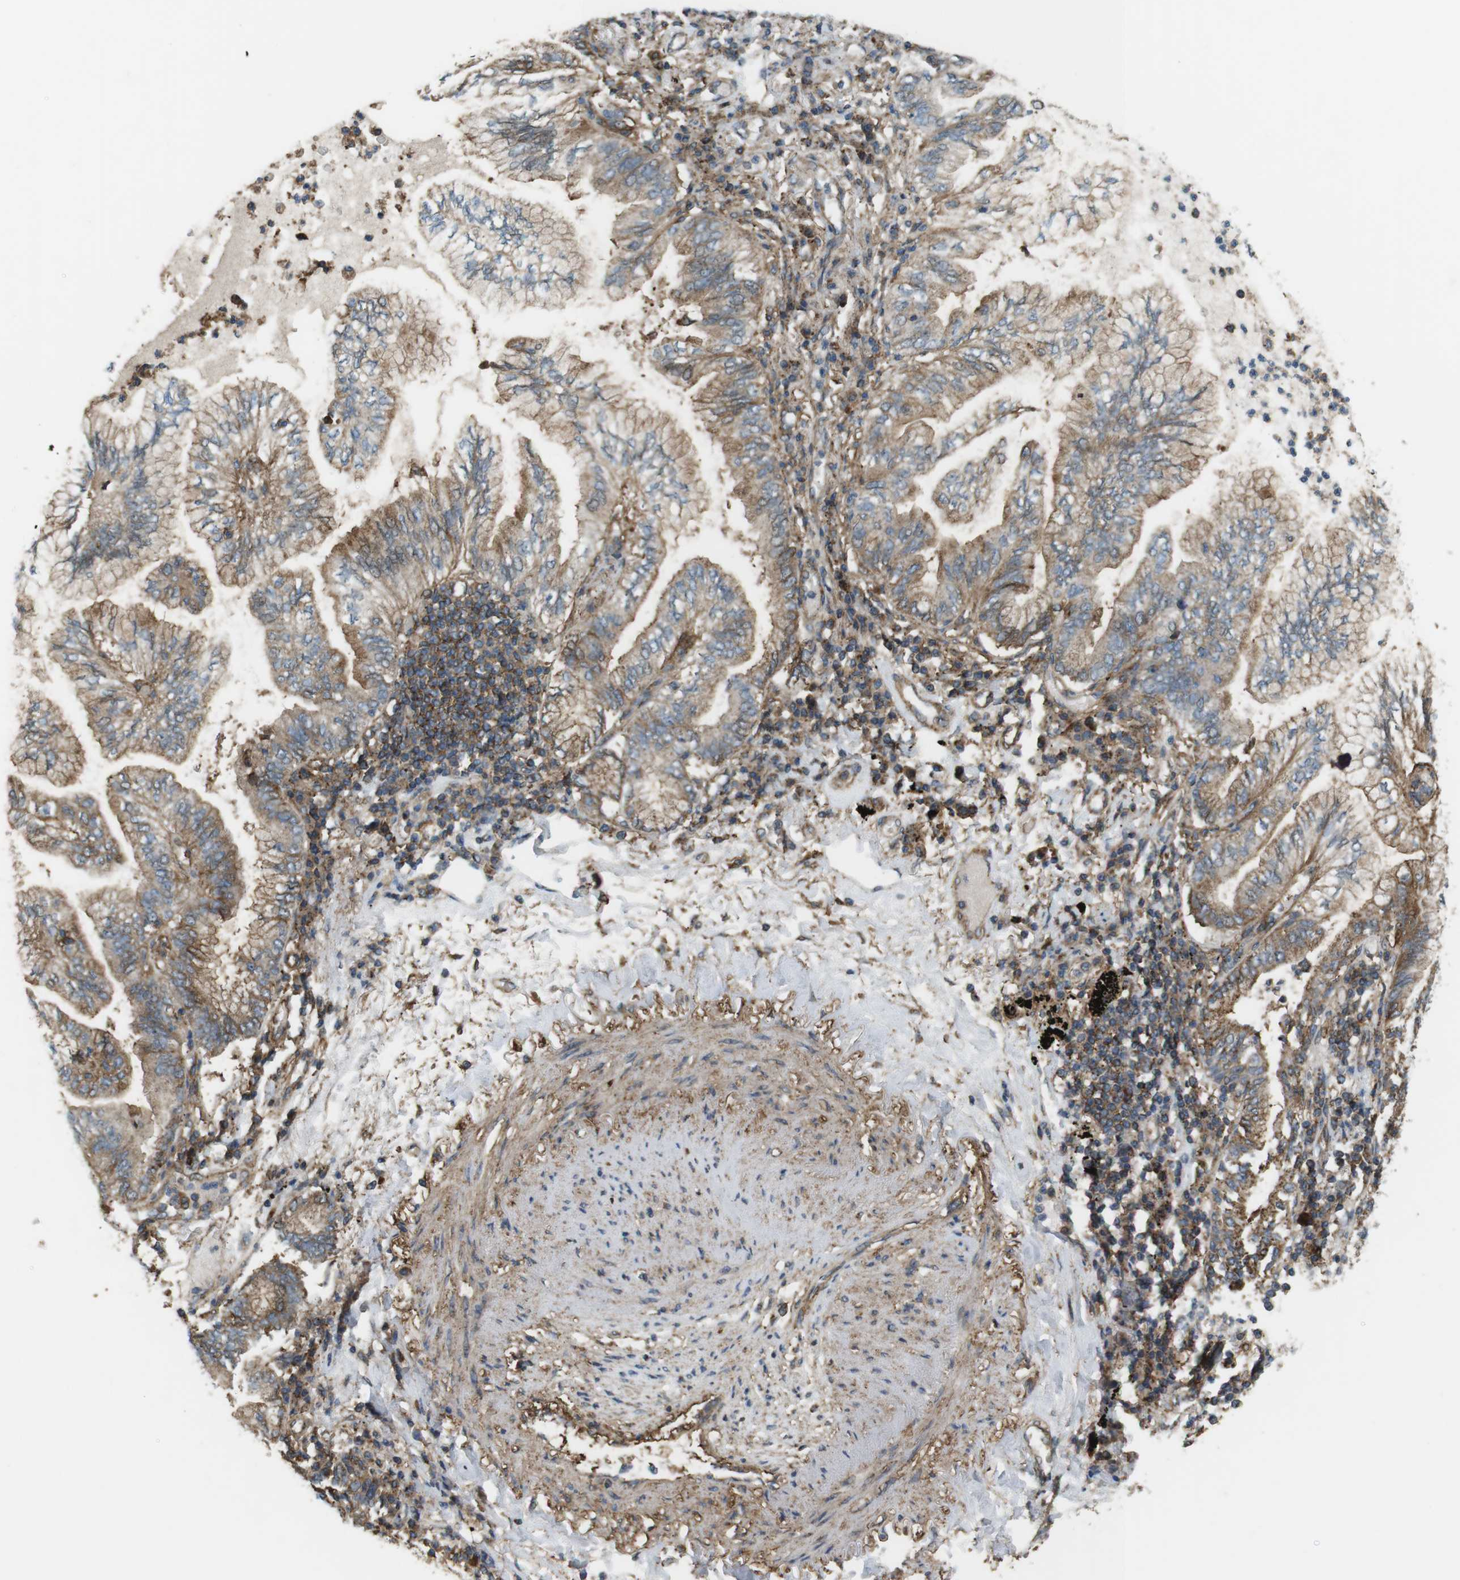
{"staining": {"intensity": "moderate", "quantity": ">75%", "location": "cytoplasmic/membranous"}, "tissue": "lung cancer", "cell_type": "Tumor cells", "image_type": "cancer", "snomed": [{"axis": "morphology", "description": "Normal tissue, NOS"}, {"axis": "morphology", "description": "Adenocarcinoma, NOS"}, {"axis": "topography", "description": "Bronchus"}, {"axis": "topography", "description": "Lung"}], "caption": "This is an image of immunohistochemistry (IHC) staining of adenocarcinoma (lung), which shows moderate expression in the cytoplasmic/membranous of tumor cells.", "gene": "DDAH2", "patient": {"sex": "female", "age": 70}}